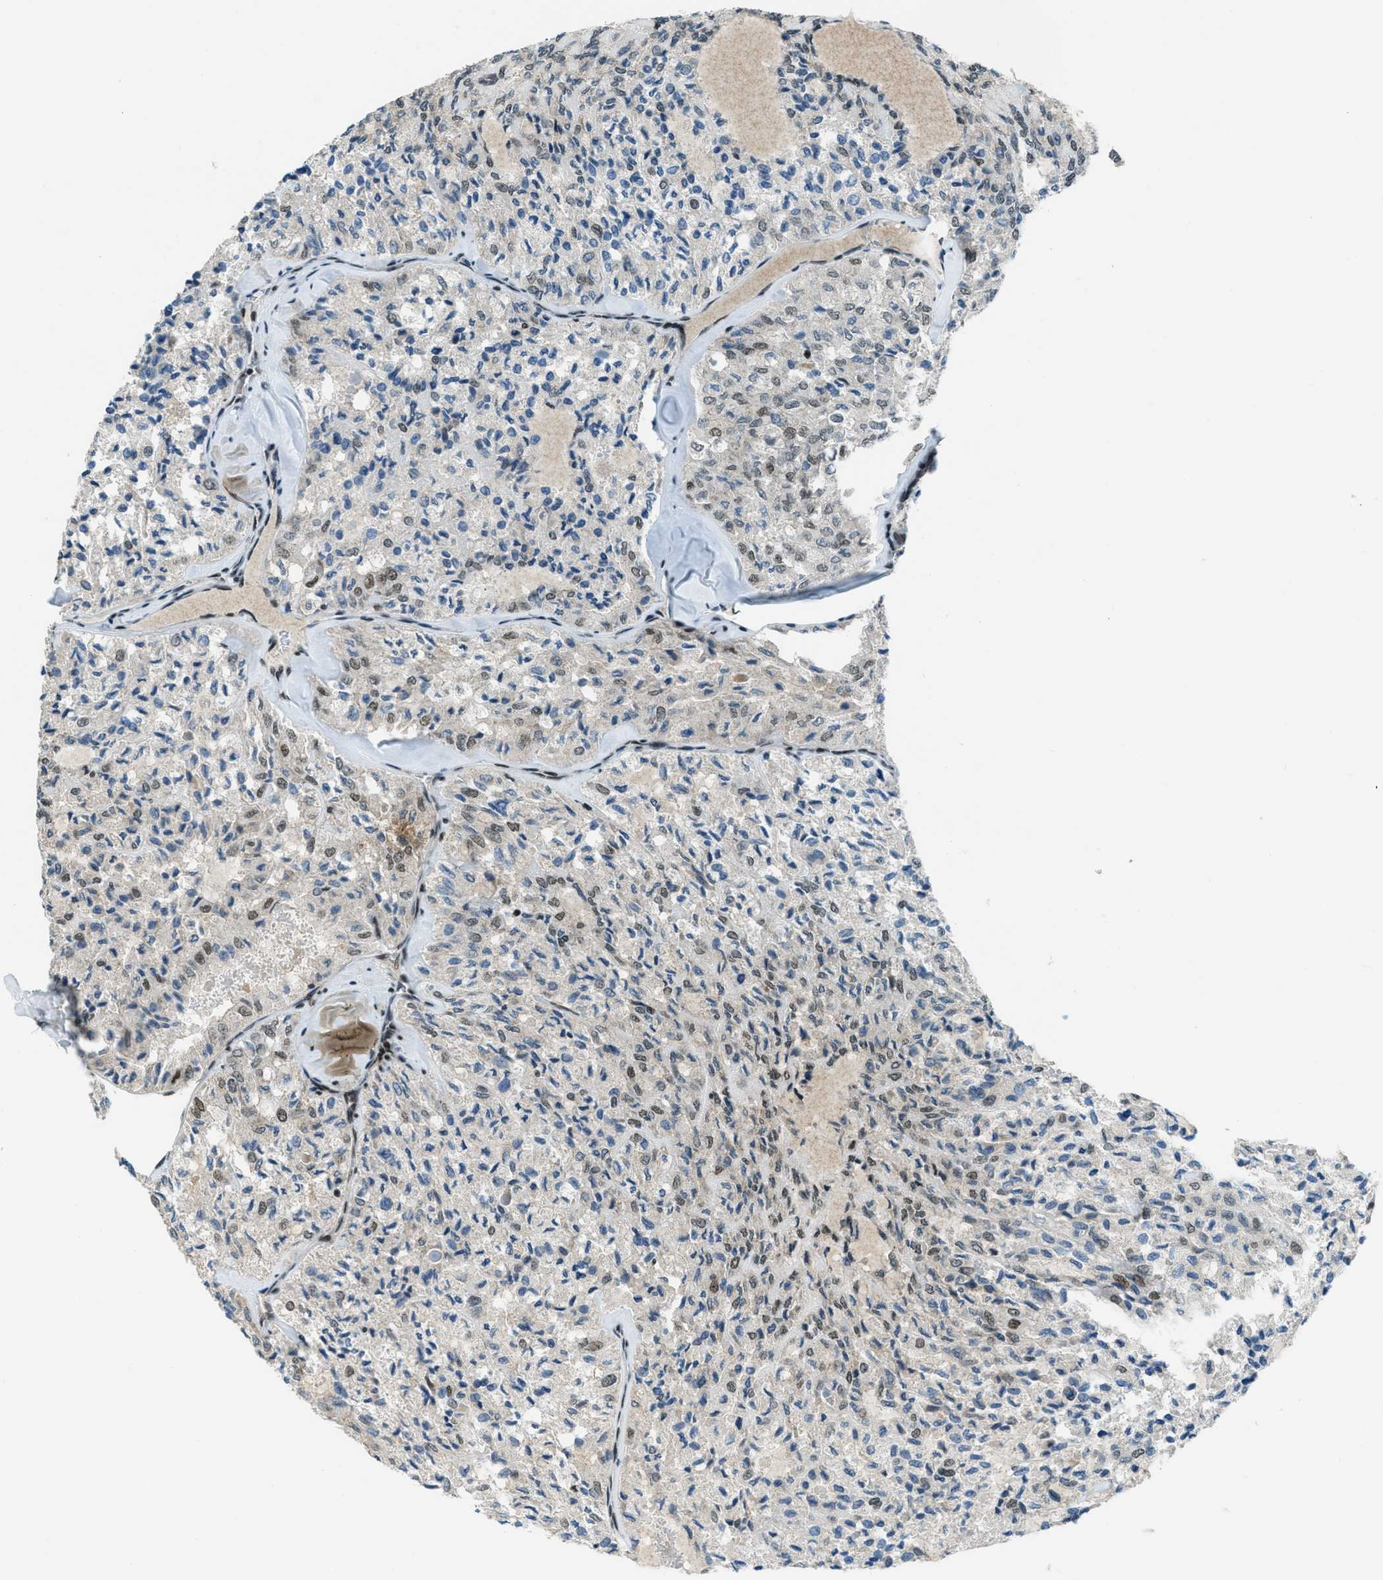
{"staining": {"intensity": "weak", "quantity": "<25%", "location": "nuclear"}, "tissue": "thyroid cancer", "cell_type": "Tumor cells", "image_type": "cancer", "snomed": [{"axis": "morphology", "description": "Follicular adenoma carcinoma, NOS"}, {"axis": "topography", "description": "Thyroid gland"}], "caption": "Immunohistochemistry histopathology image of human thyroid follicular adenoma carcinoma stained for a protein (brown), which shows no expression in tumor cells.", "gene": "KLF6", "patient": {"sex": "male", "age": 75}}